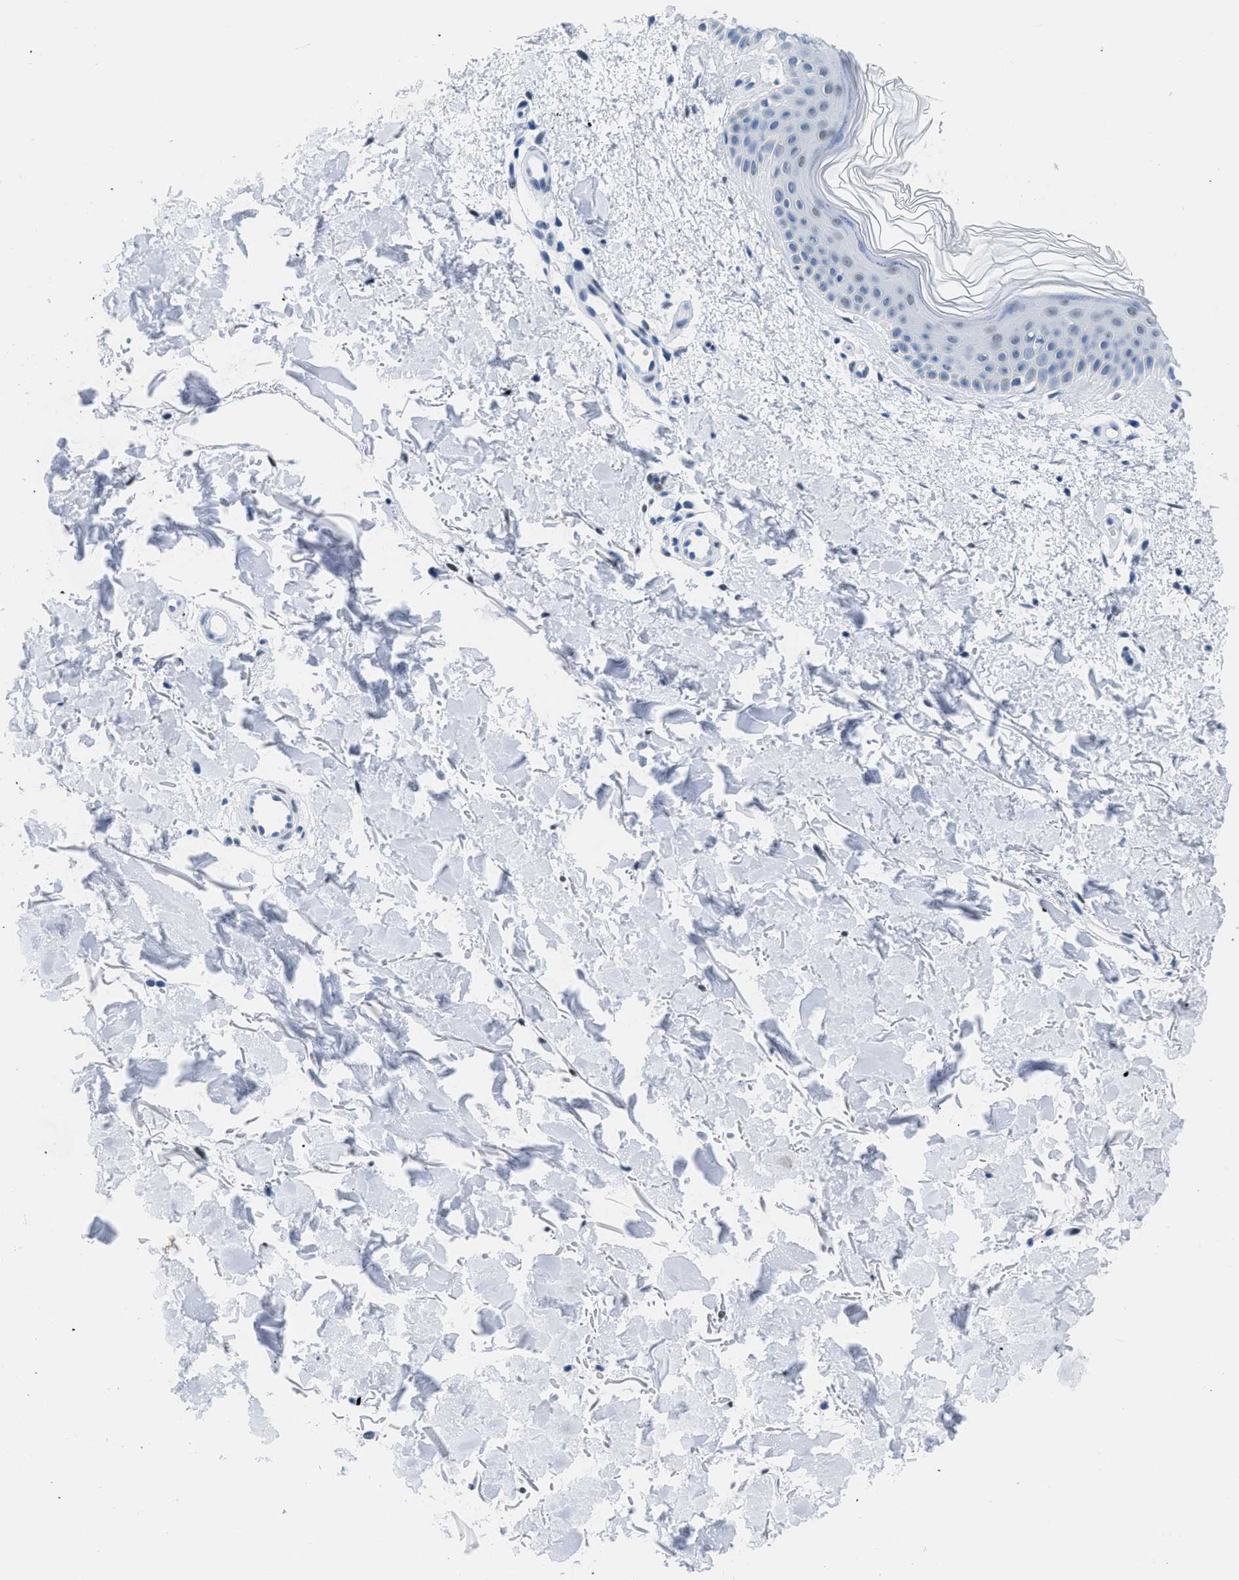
{"staining": {"intensity": "negative", "quantity": "none", "location": "none"}, "tissue": "skin", "cell_type": "Fibroblasts", "image_type": "normal", "snomed": [{"axis": "morphology", "description": "Normal tissue, NOS"}, {"axis": "morphology", "description": "Malignant melanoma, NOS"}, {"axis": "topography", "description": "Skin"}], "caption": "Fibroblasts show no significant protein staining in unremarkable skin. (Immunohistochemistry, brightfield microscopy, high magnification).", "gene": "CTBP1", "patient": {"sex": "male", "age": 83}}